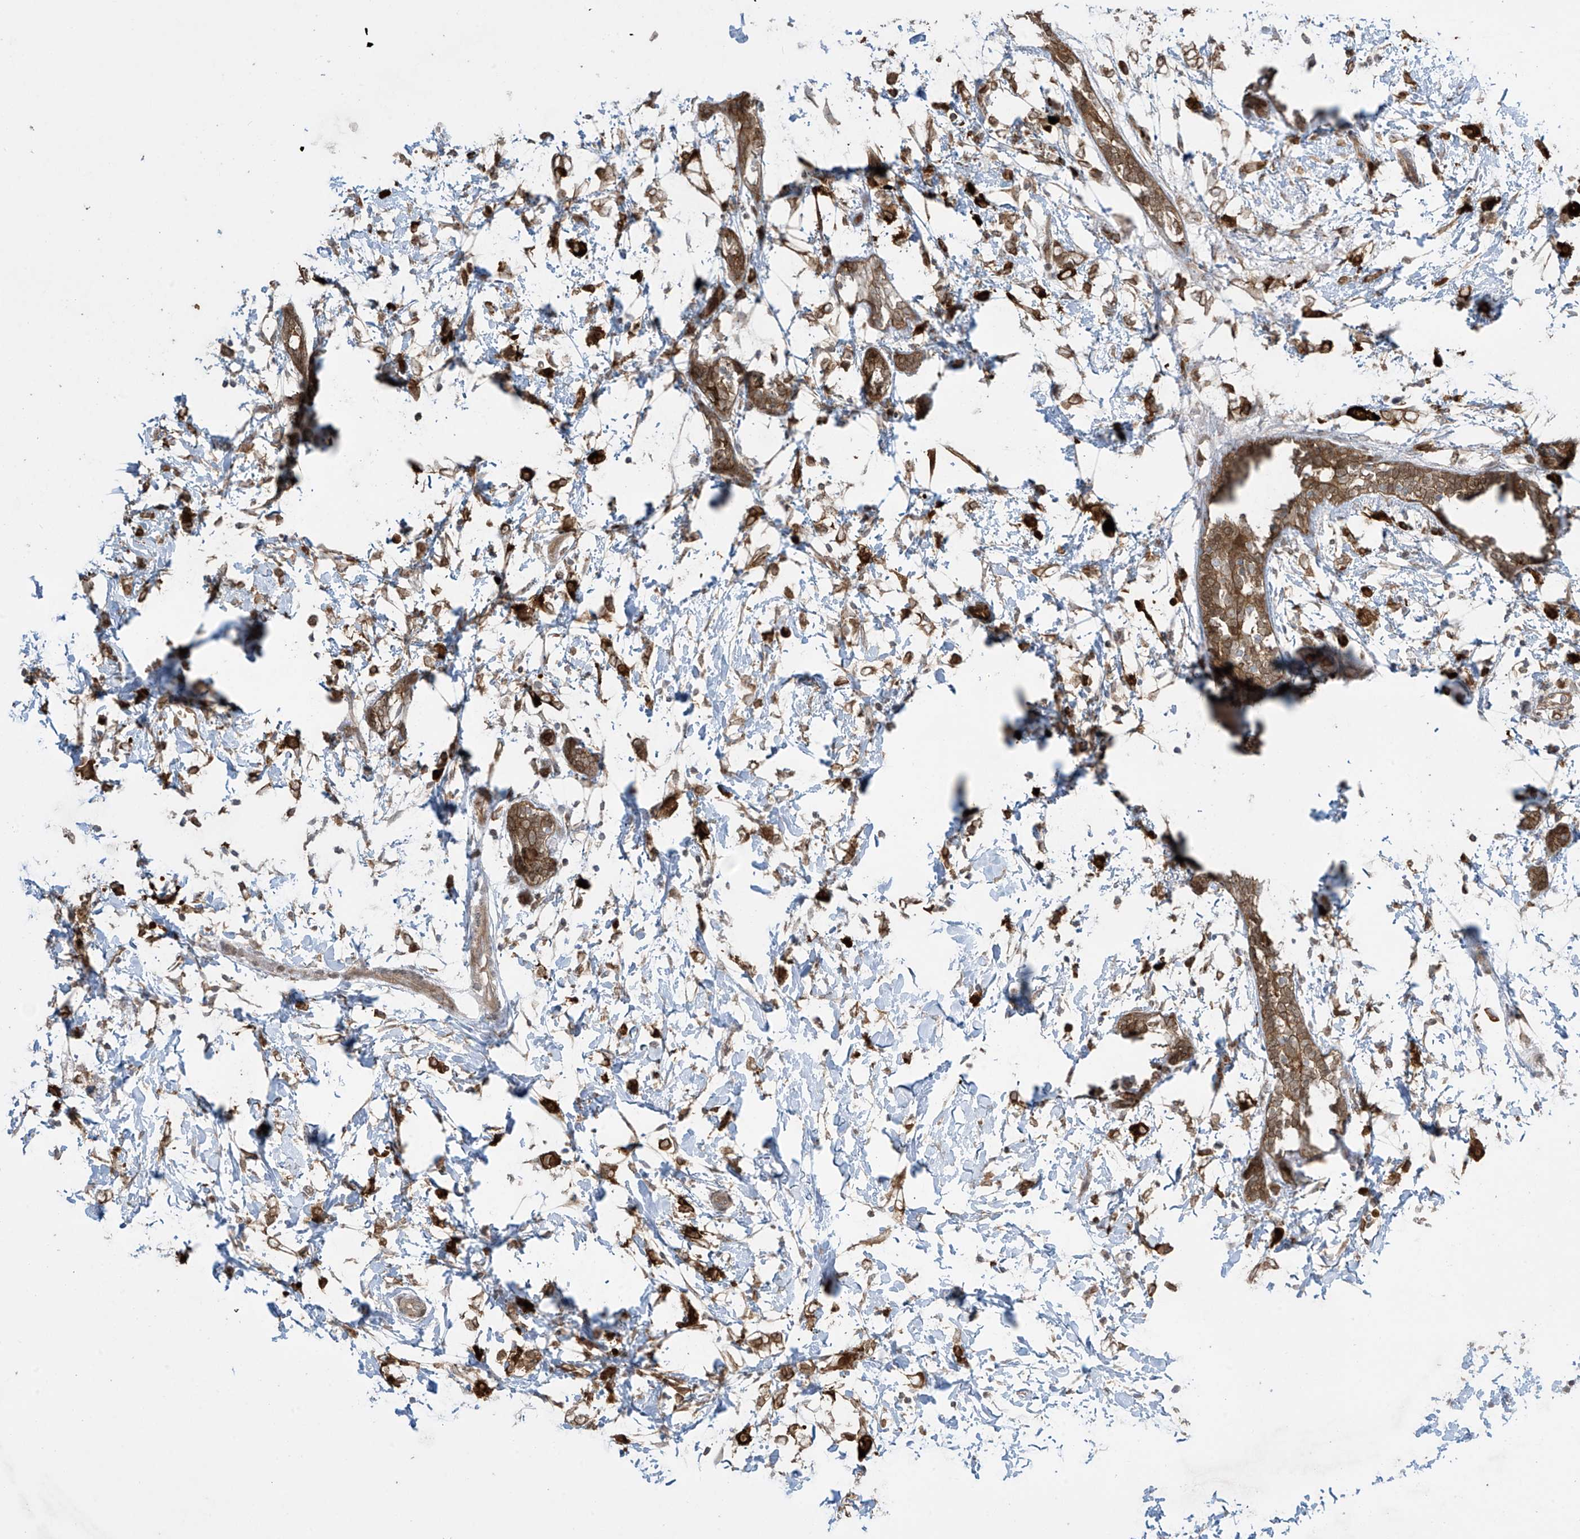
{"staining": {"intensity": "moderate", "quantity": ">75%", "location": "cytoplasmic/membranous"}, "tissue": "breast cancer", "cell_type": "Tumor cells", "image_type": "cancer", "snomed": [{"axis": "morphology", "description": "Normal tissue, NOS"}, {"axis": "morphology", "description": "Lobular carcinoma"}, {"axis": "topography", "description": "Breast"}], "caption": "Moderate cytoplasmic/membranous positivity for a protein is identified in approximately >75% of tumor cells of breast cancer (lobular carcinoma) using immunohistochemistry.", "gene": "PPAT", "patient": {"sex": "female", "age": 47}}